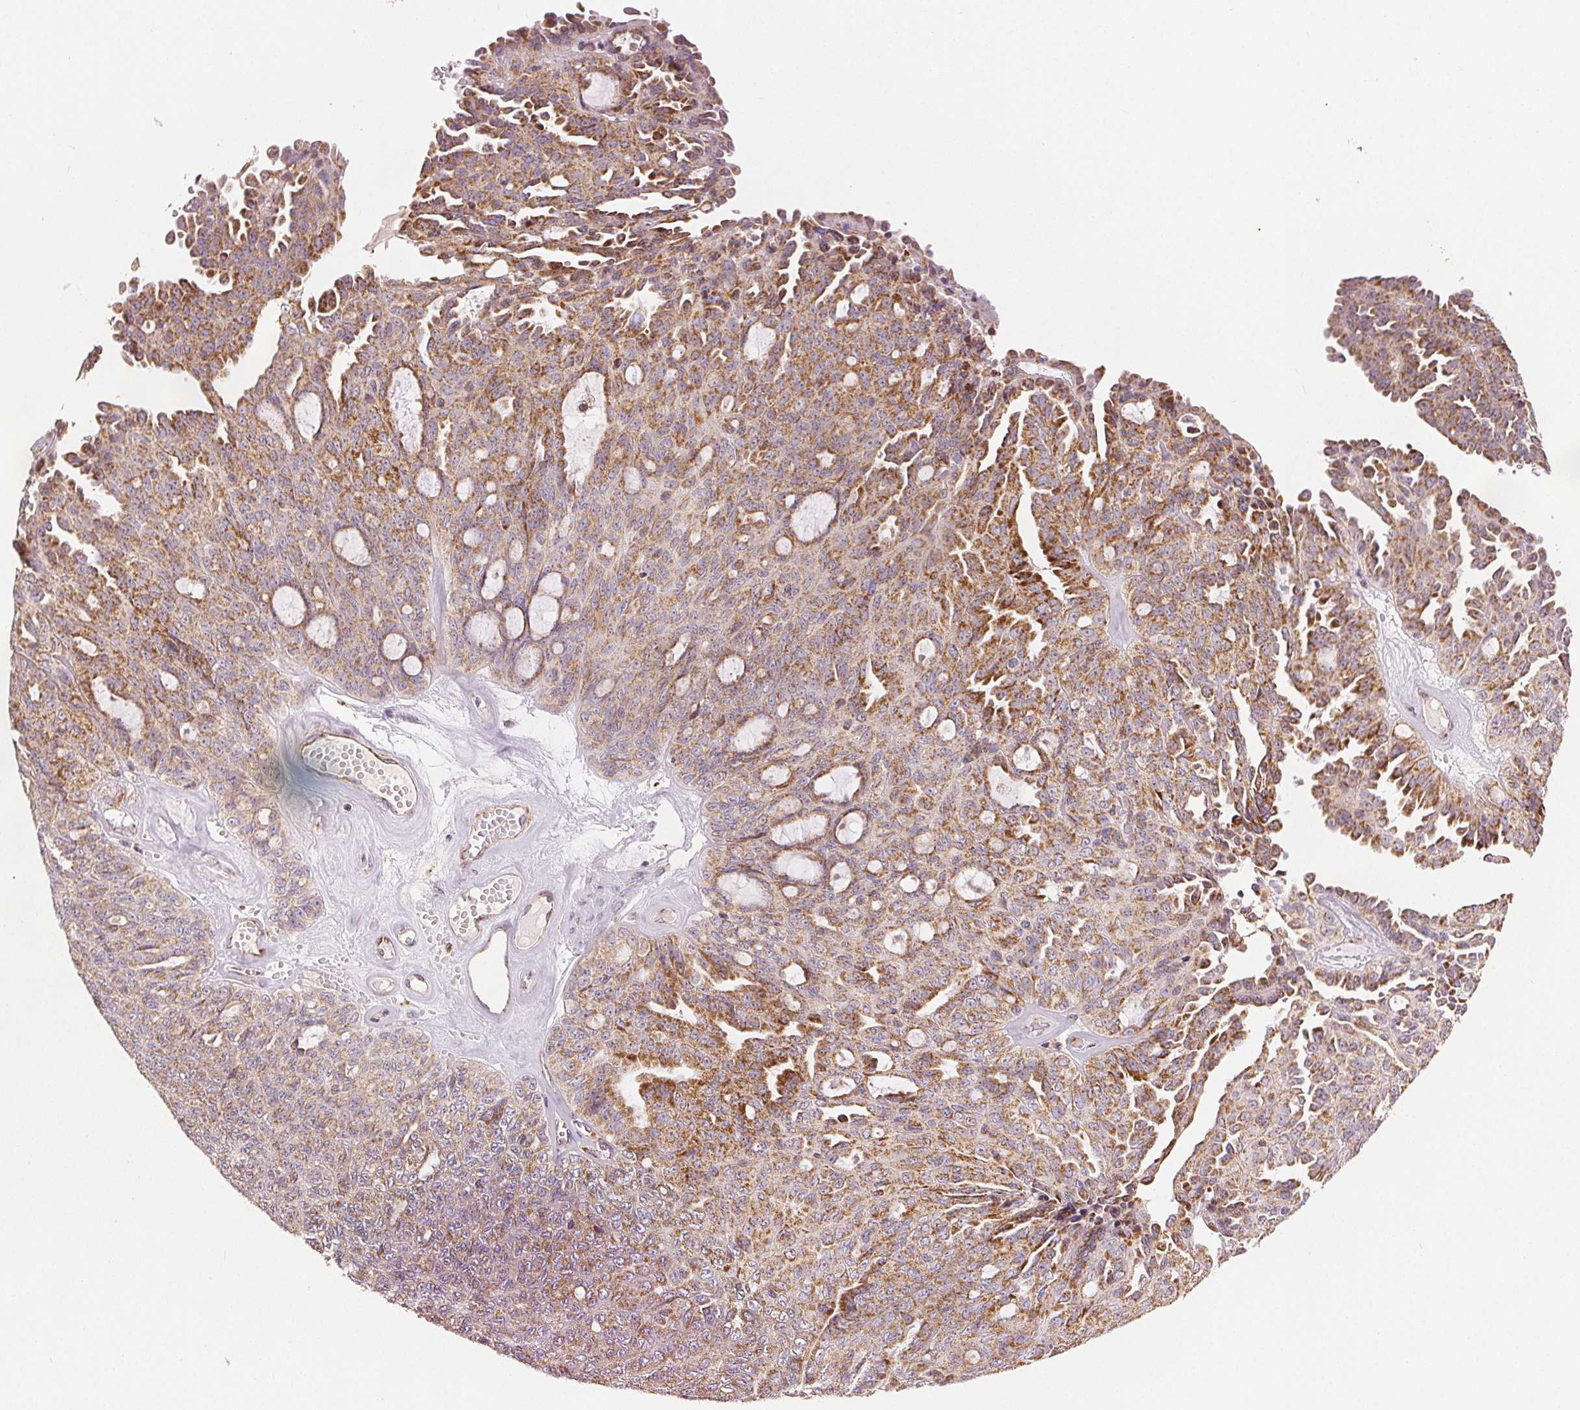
{"staining": {"intensity": "strong", "quantity": "25%-75%", "location": "cytoplasmic/membranous"}, "tissue": "ovarian cancer", "cell_type": "Tumor cells", "image_type": "cancer", "snomed": [{"axis": "morphology", "description": "Cystadenocarcinoma, serous, NOS"}, {"axis": "topography", "description": "Ovary"}], "caption": "Ovarian cancer (serous cystadenocarcinoma) stained with immunohistochemistry (IHC) demonstrates strong cytoplasmic/membranous expression in approximately 25%-75% of tumor cells.", "gene": "SDHB", "patient": {"sex": "female", "age": 71}}